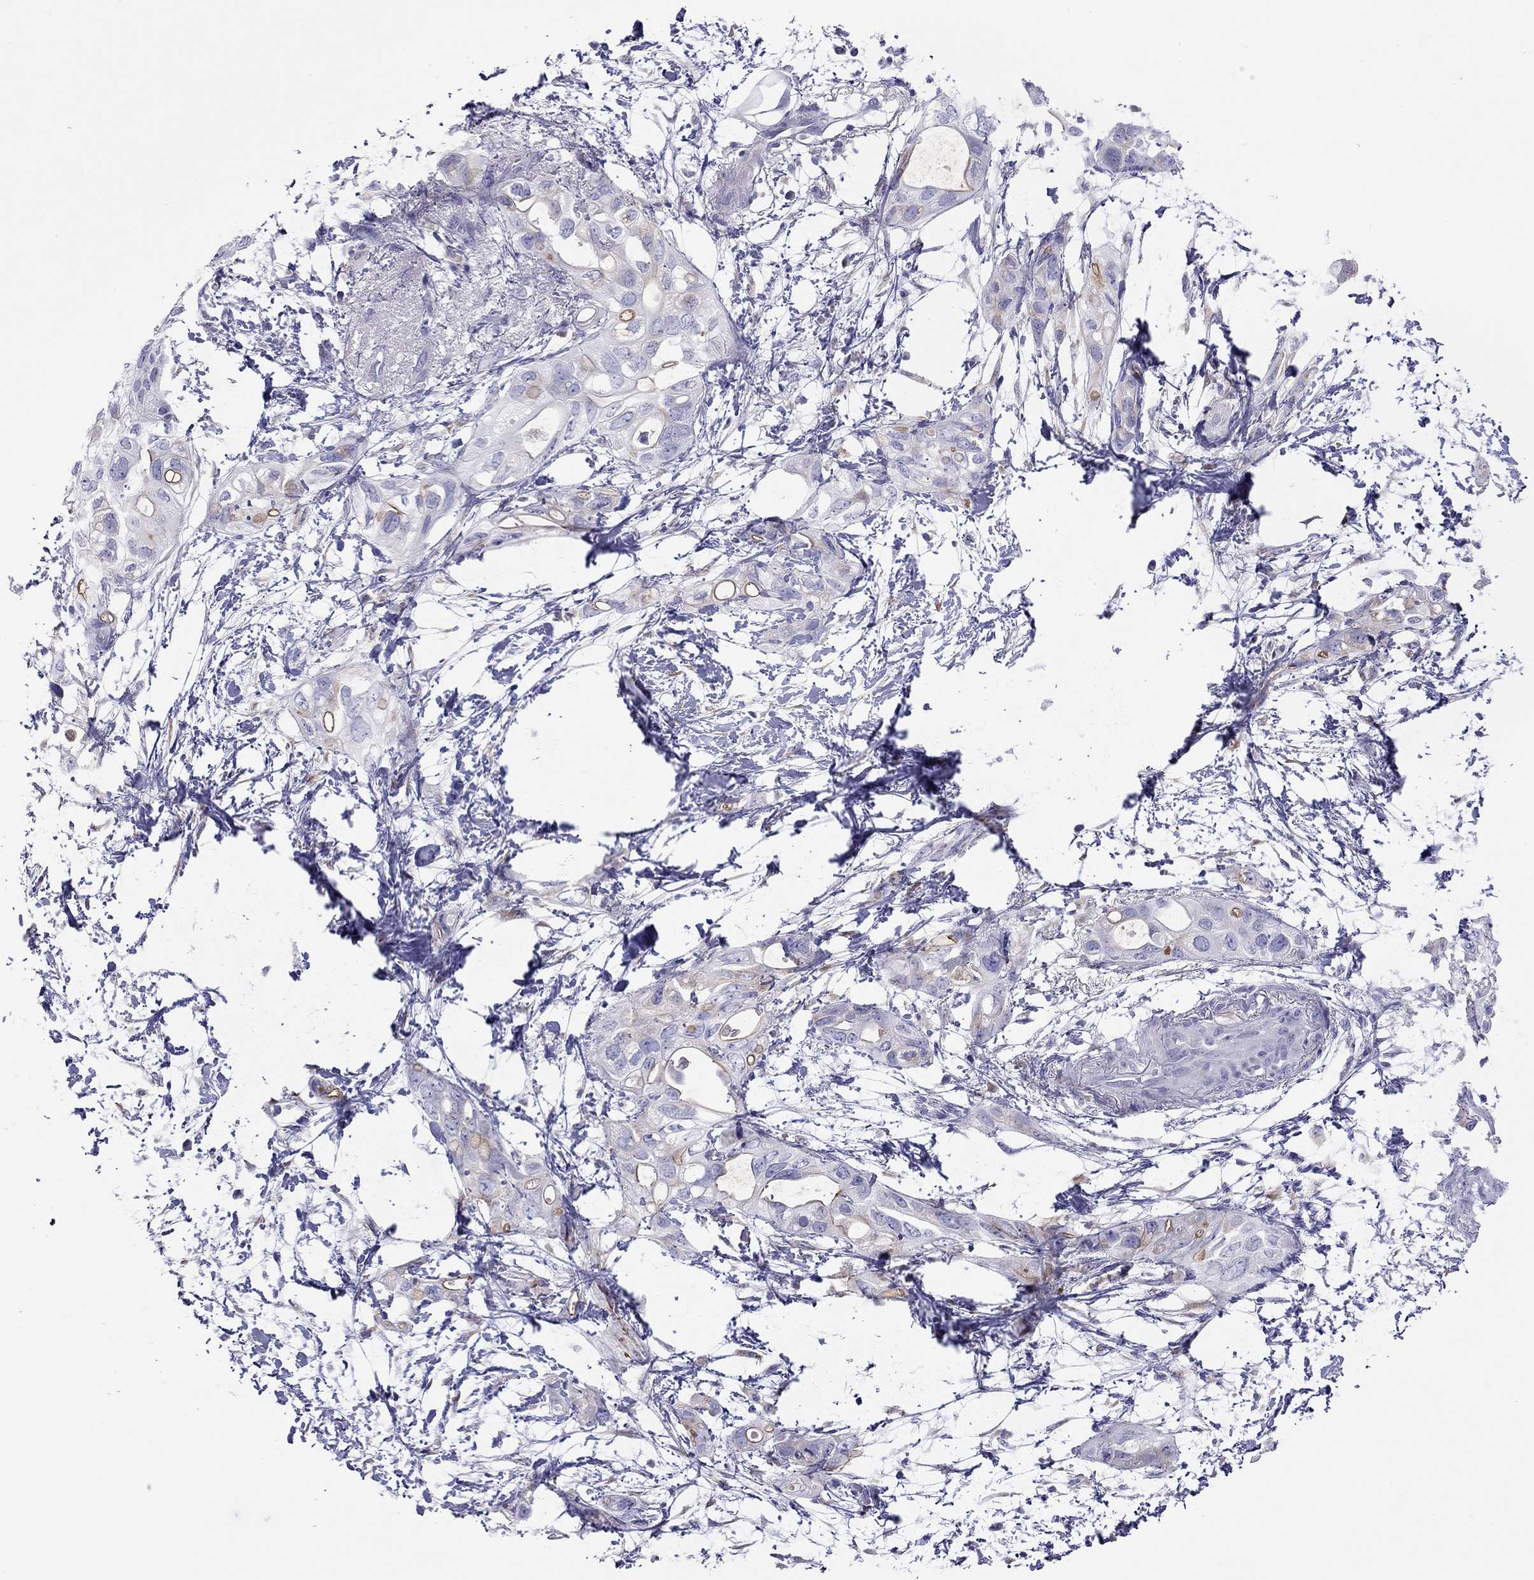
{"staining": {"intensity": "negative", "quantity": "none", "location": "none"}, "tissue": "pancreatic cancer", "cell_type": "Tumor cells", "image_type": "cancer", "snomed": [{"axis": "morphology", "description": "Adenocarcinoma, NOS"}, {"axis": "topography", "description": "Pancreas"}], "caption": "Pancreatic cancer (adenocarcinoma) stained for a protein using immunohistochemistry shows no staining tumor cells.", "gene": "SLC46A2", "patient": {"sex": "female", "age": 72}}